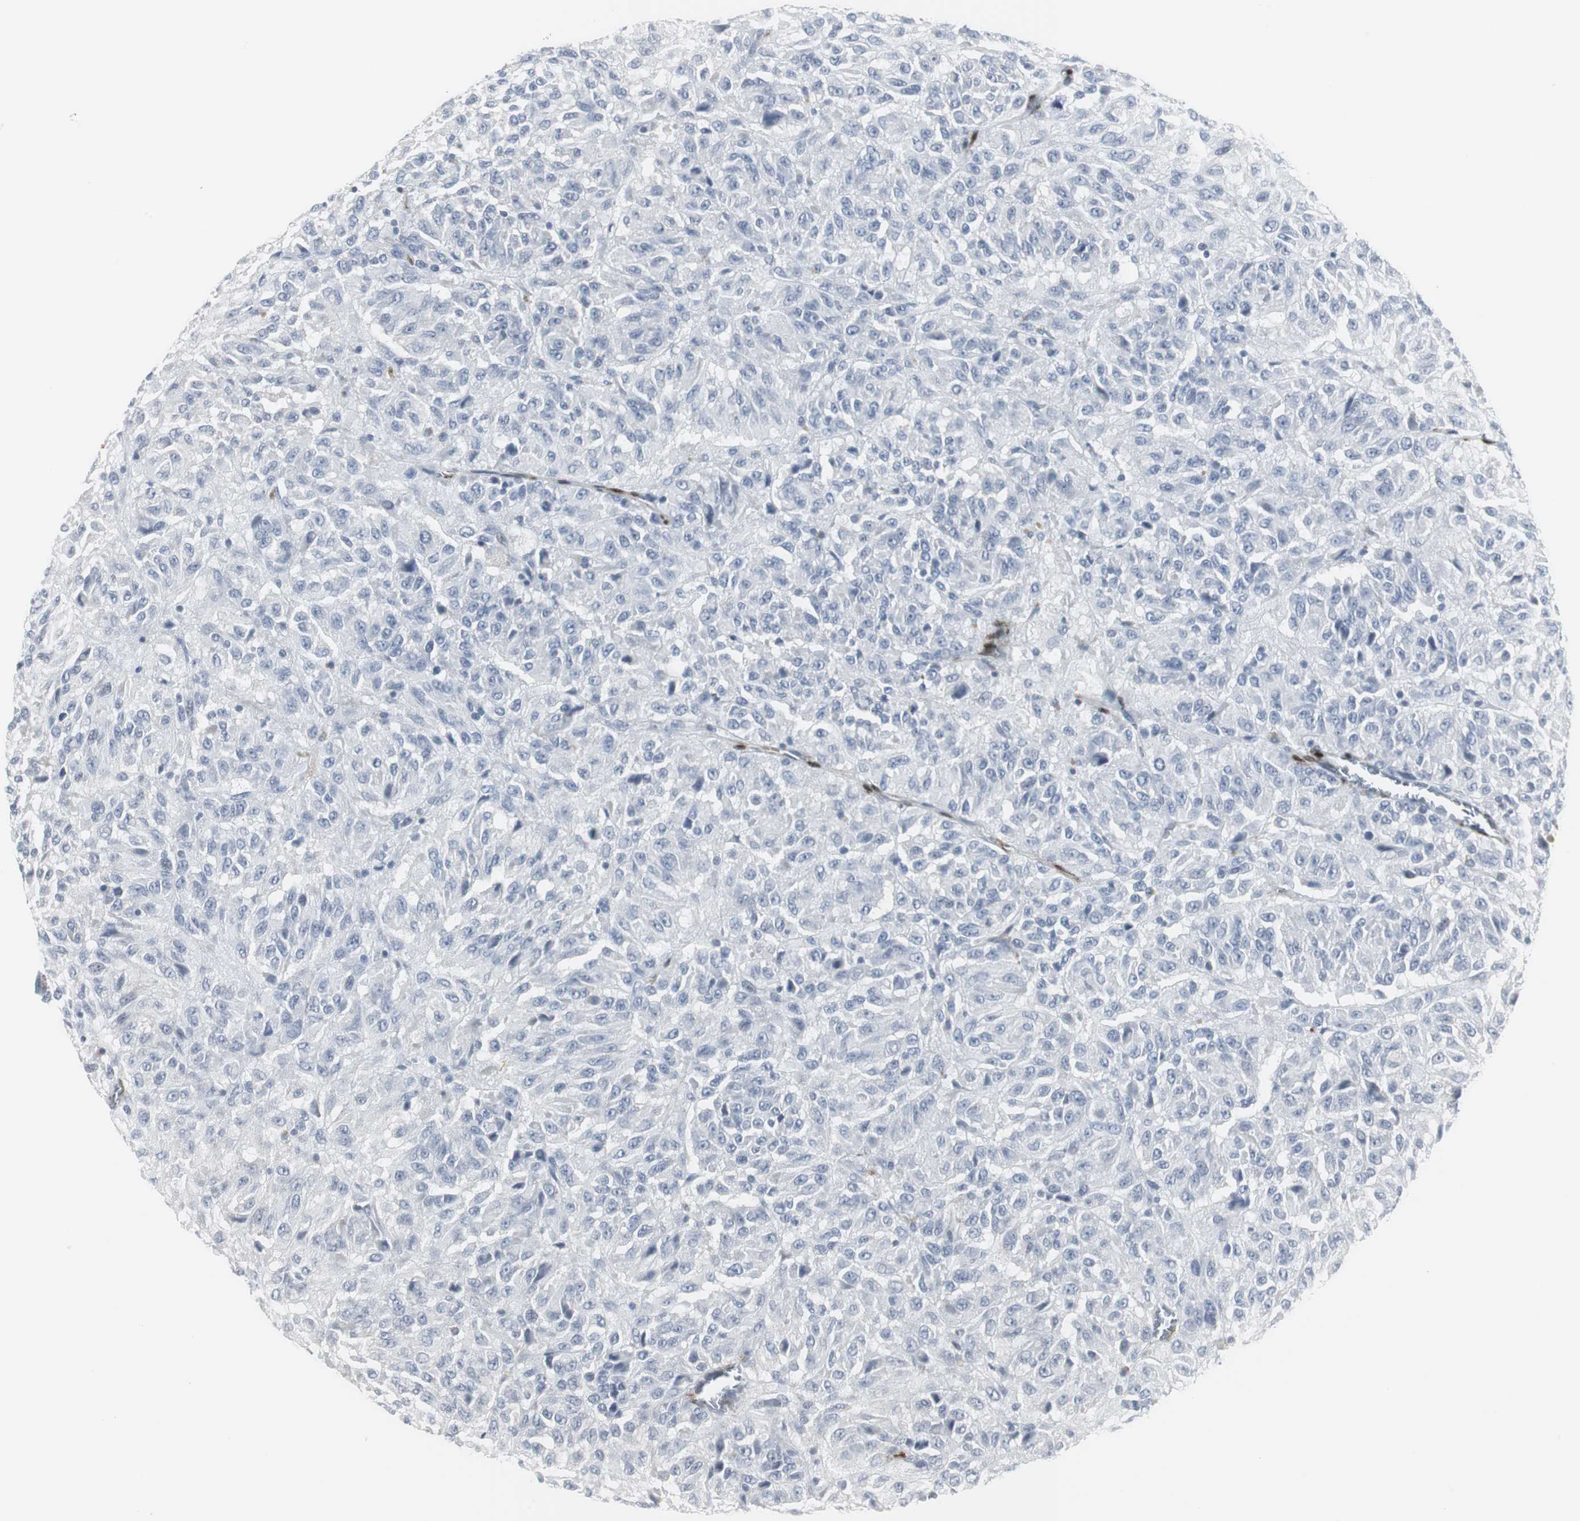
{"staining": {"intensity": "negative", "quantity": "none", "location": "none"}, "tissue": "melanoma", "cell_type": "Tumor cells", "image_type": "cancer", "snomed": [{"axis": "morphology", "description": "Malignant melanoma, Metastatic site"}, {"axis": "topography", "description": "Lung"}], "caption": "Immunohistochemical staining of melanoma demonstrates no significant positivity in tumor cells.", "gene": "PPP1R14A", "patient": {"sex": "male", "age": 64}}